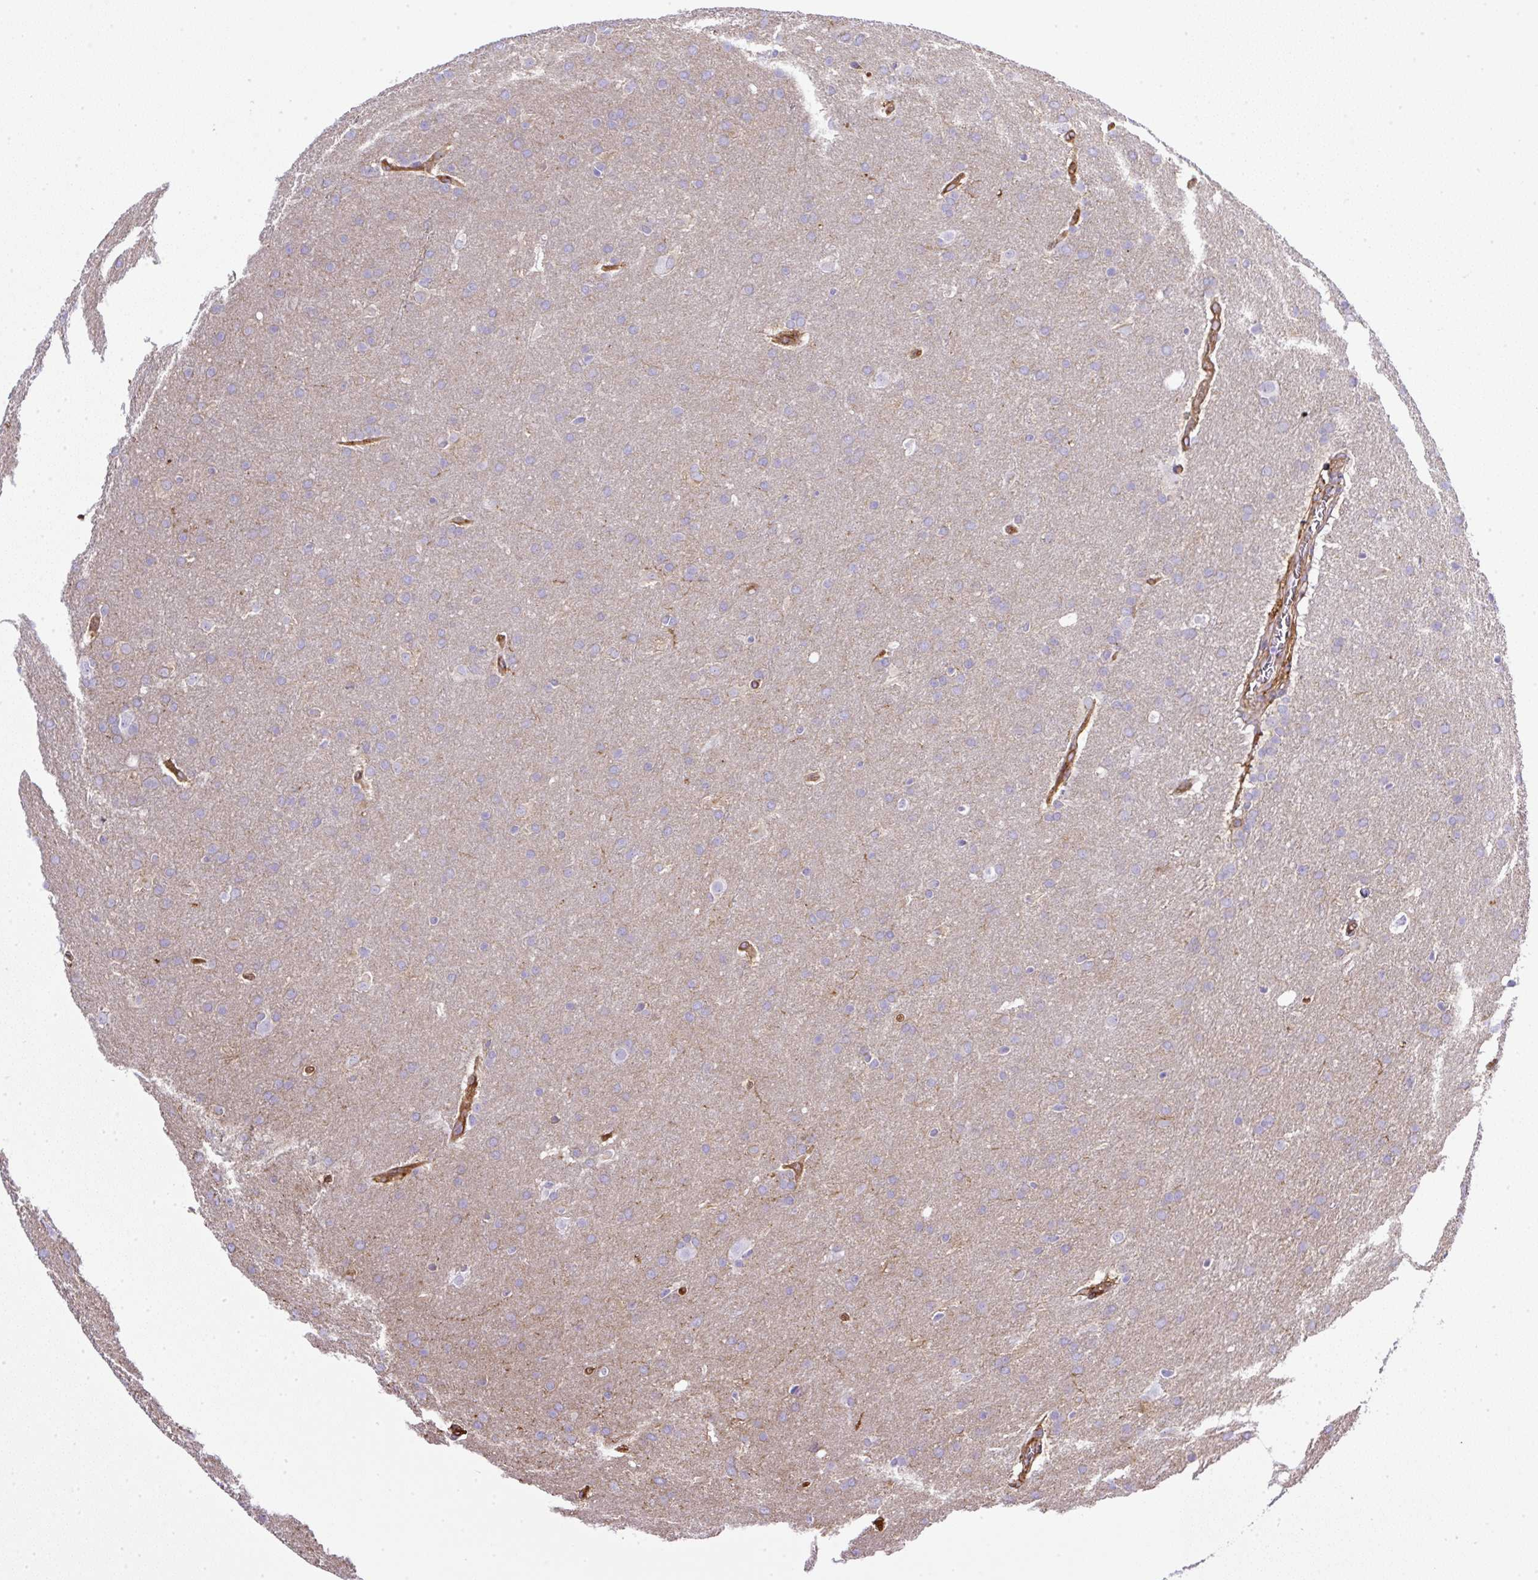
{"staining": {"intensity": "weak", "quantity": "<25%", "location": "cytoplasmic/membranous"}, "tissue": "glioma", "cell_type": "Tumor cells", "image_type": "cancer", "snomed": [{"axis": "morphology", "description": "Glioma, malignant, Low grade"}, {"axis": "topography", "description": "Brain"}], "caption": "Human malignant low-grade glioma stained for a protein using immunohistochemistry (IHC) displays no expression in tumor cells.", "gene": "MAGEB5", "patient": {"sex": "female", "age": 32}}